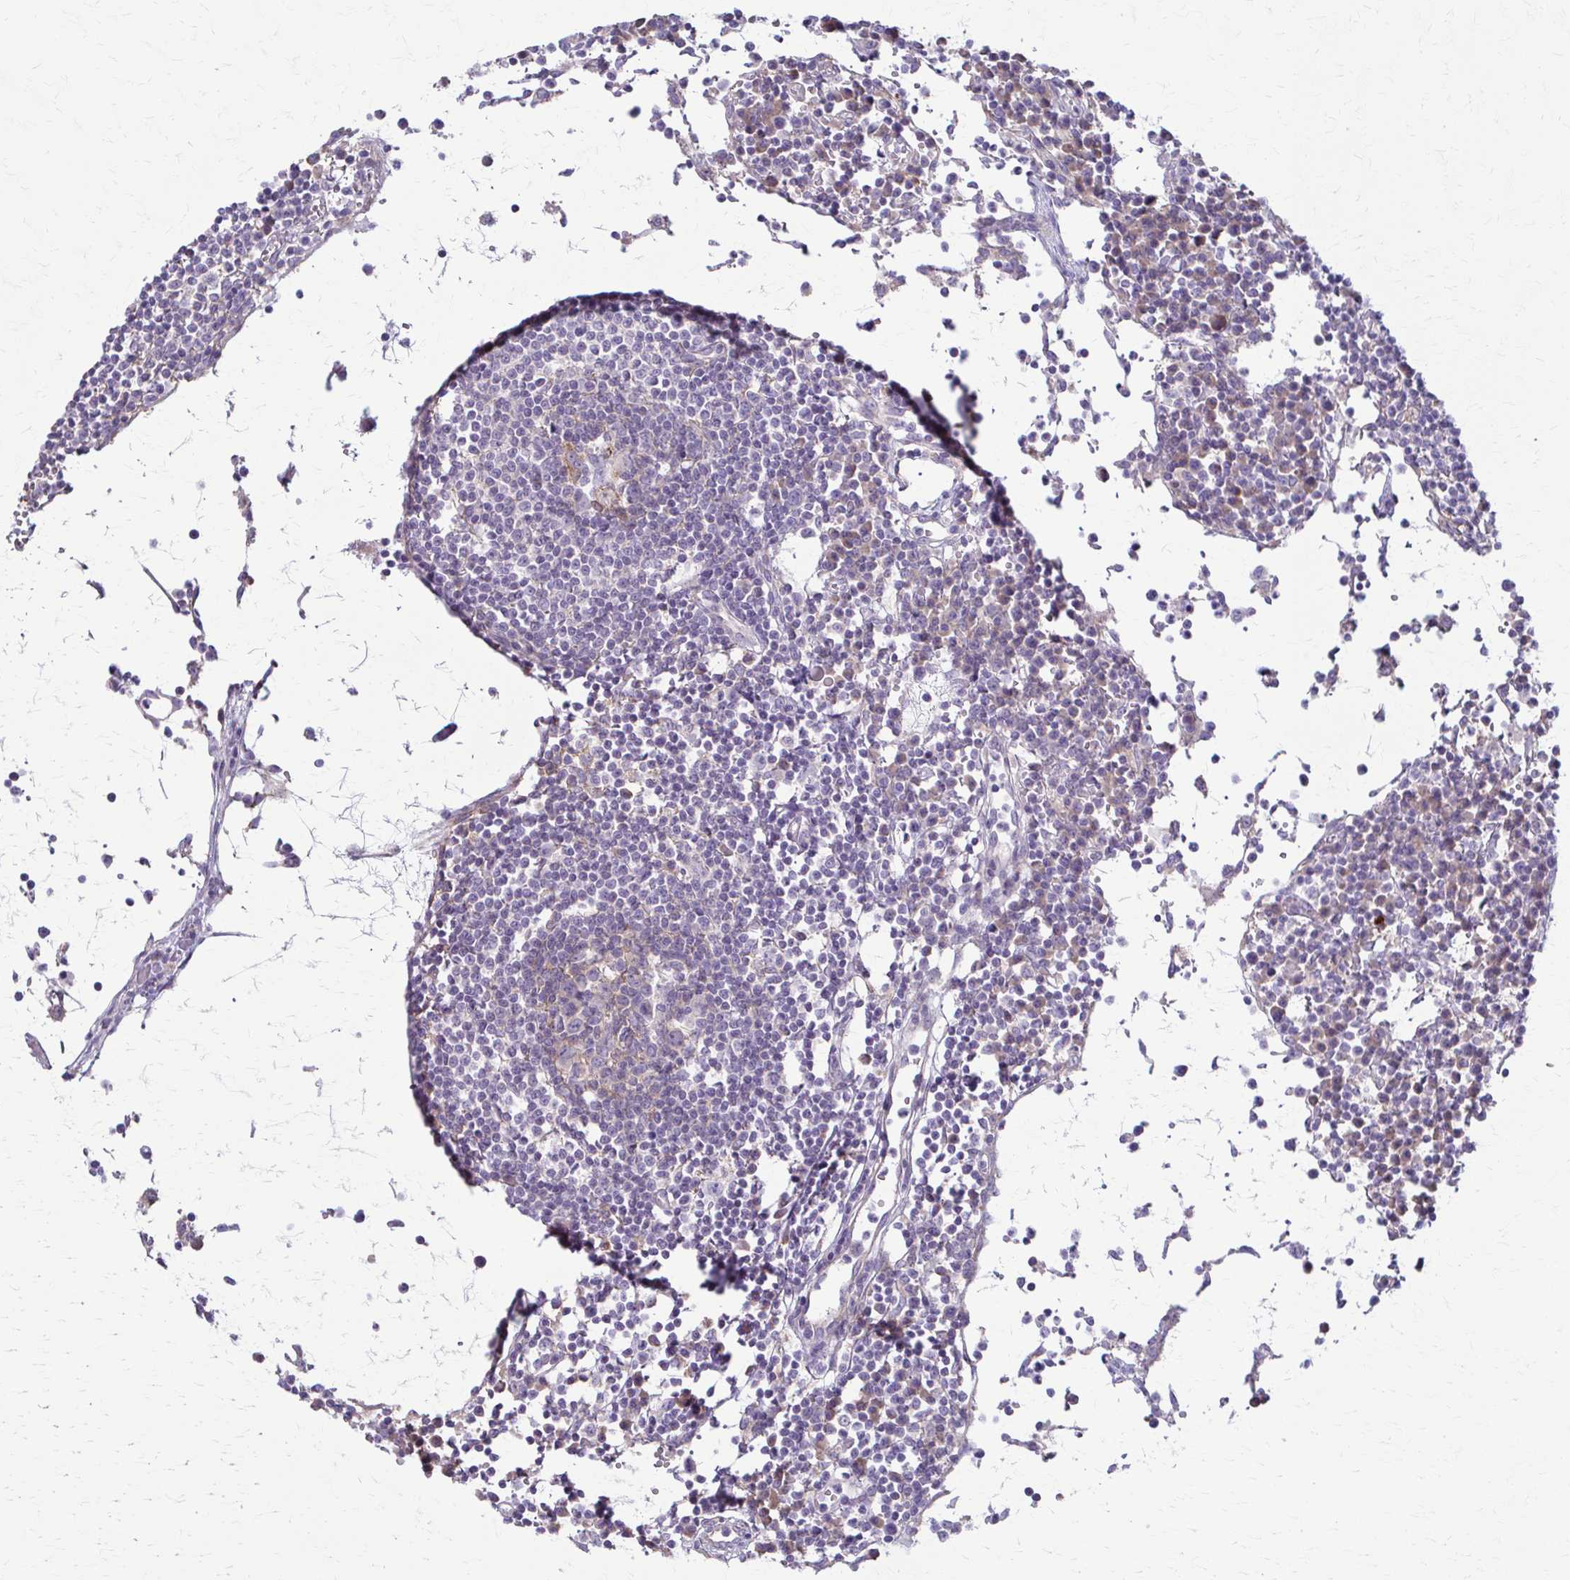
{"staining": {"intensity": "weak", "quantity": "<25%", "location": "cytoplasmic/membranous"}, "tissue": "lymph node", "cell_type": "Germinal center cells", "image_type": "normal", "snomed": [{"axis": "morphology", "description": "Normal tissue, NOS"}, {"axis": "topography", "description": "Lymph node"}], "caption": "Lymph node stained for a protein using IHC shows no positivity germinal center cells.", "gene": "PRKRA", "patient": {"sex": "female", "age": 78}}